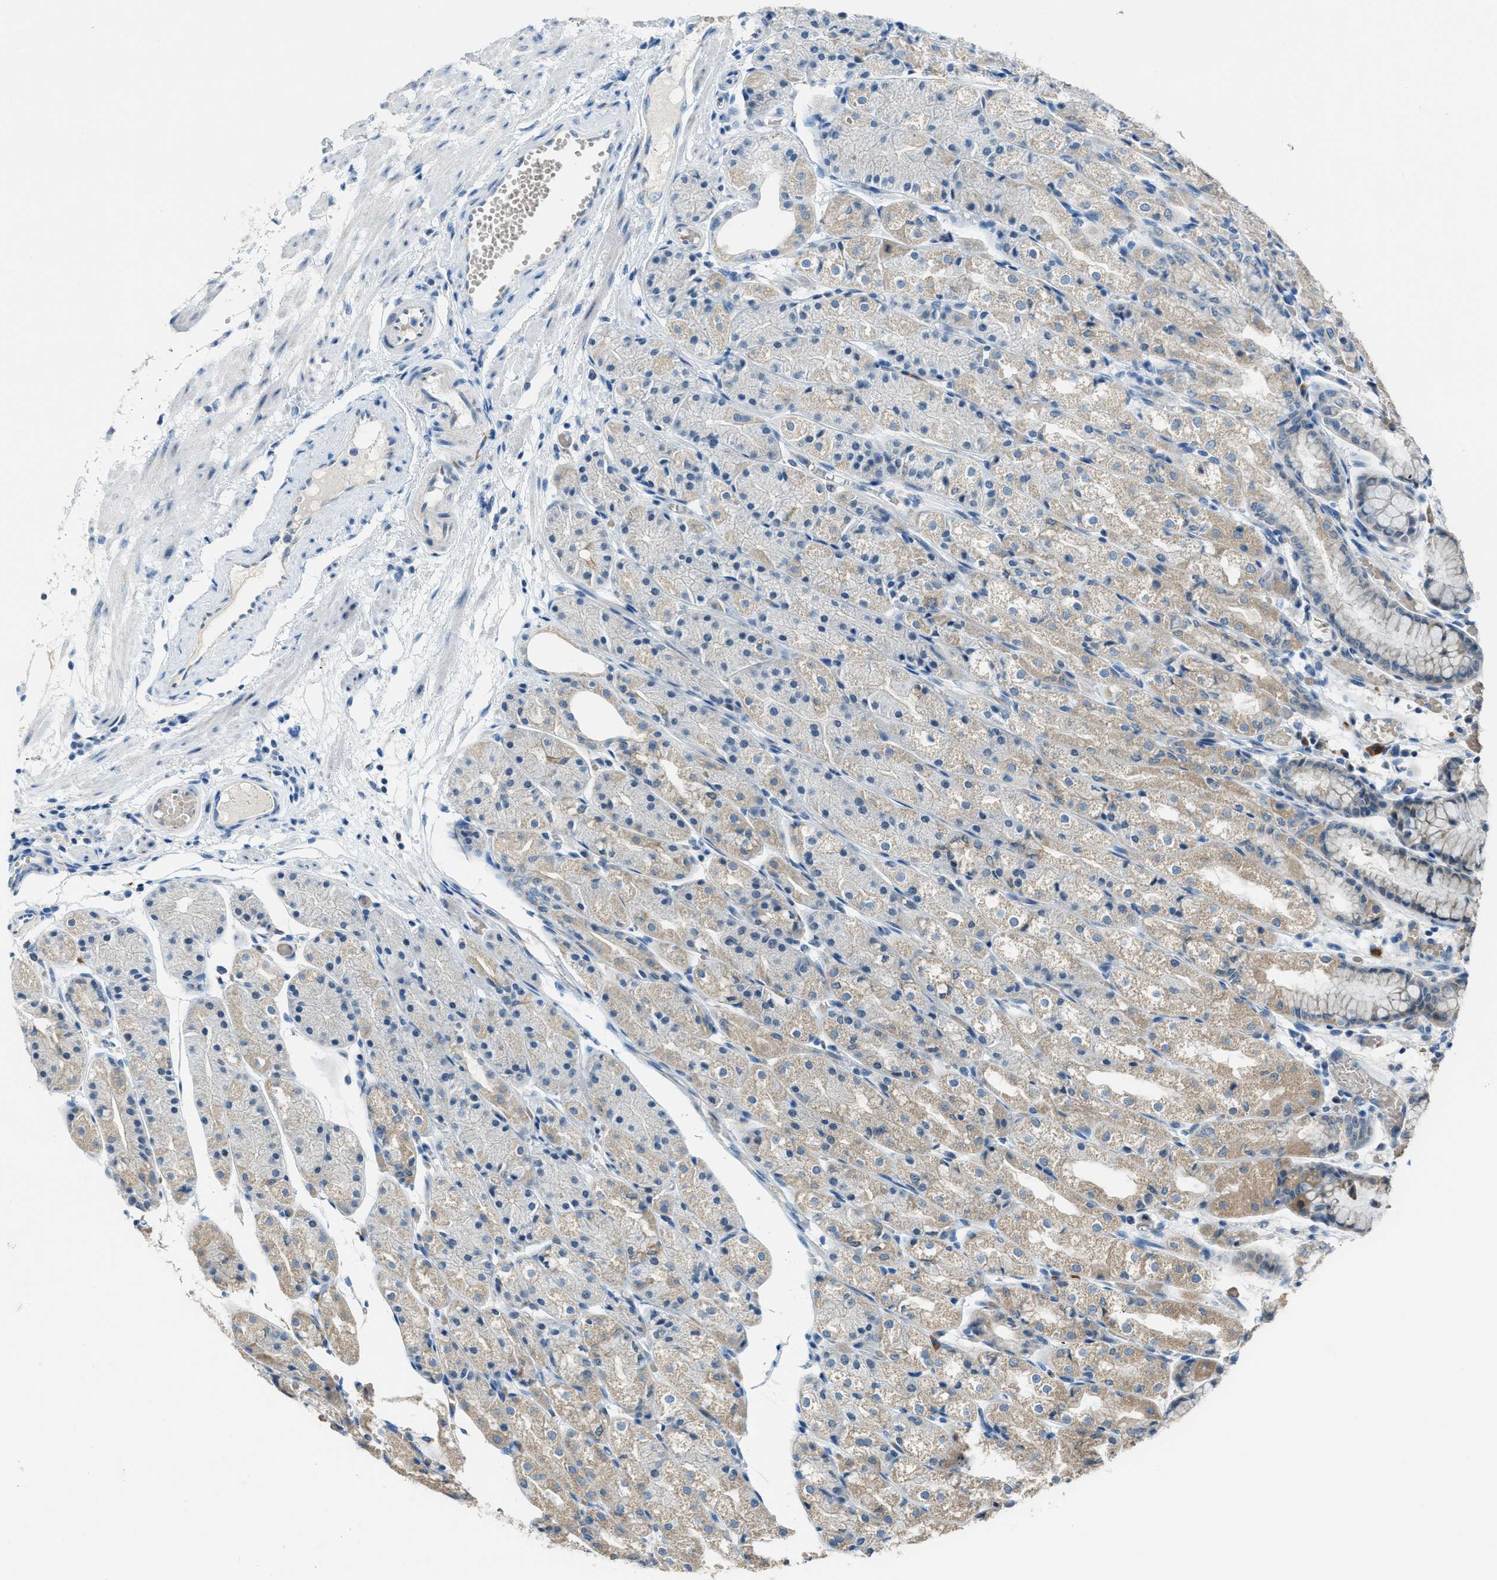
{"staining": {"intensity": "moderate", "quantity": ">75%", "location": "cytoplasmic/membranous"}, "tissue": "stomach", "cell_type": "Glandular cells", "image_type": "normal", "snomed": [{"axis": "morphology", "description": "Normal tissue, NOS"}, {"axis": "topography", "description": "Stomach, upper"}], "caption": "Protein staining reveals moderate cytoplasmic/membranous staining in approximately >75% of glandular cells in normal stomach.", "gene": "CDON", "patient": {"sex": "male", "age": 72}}